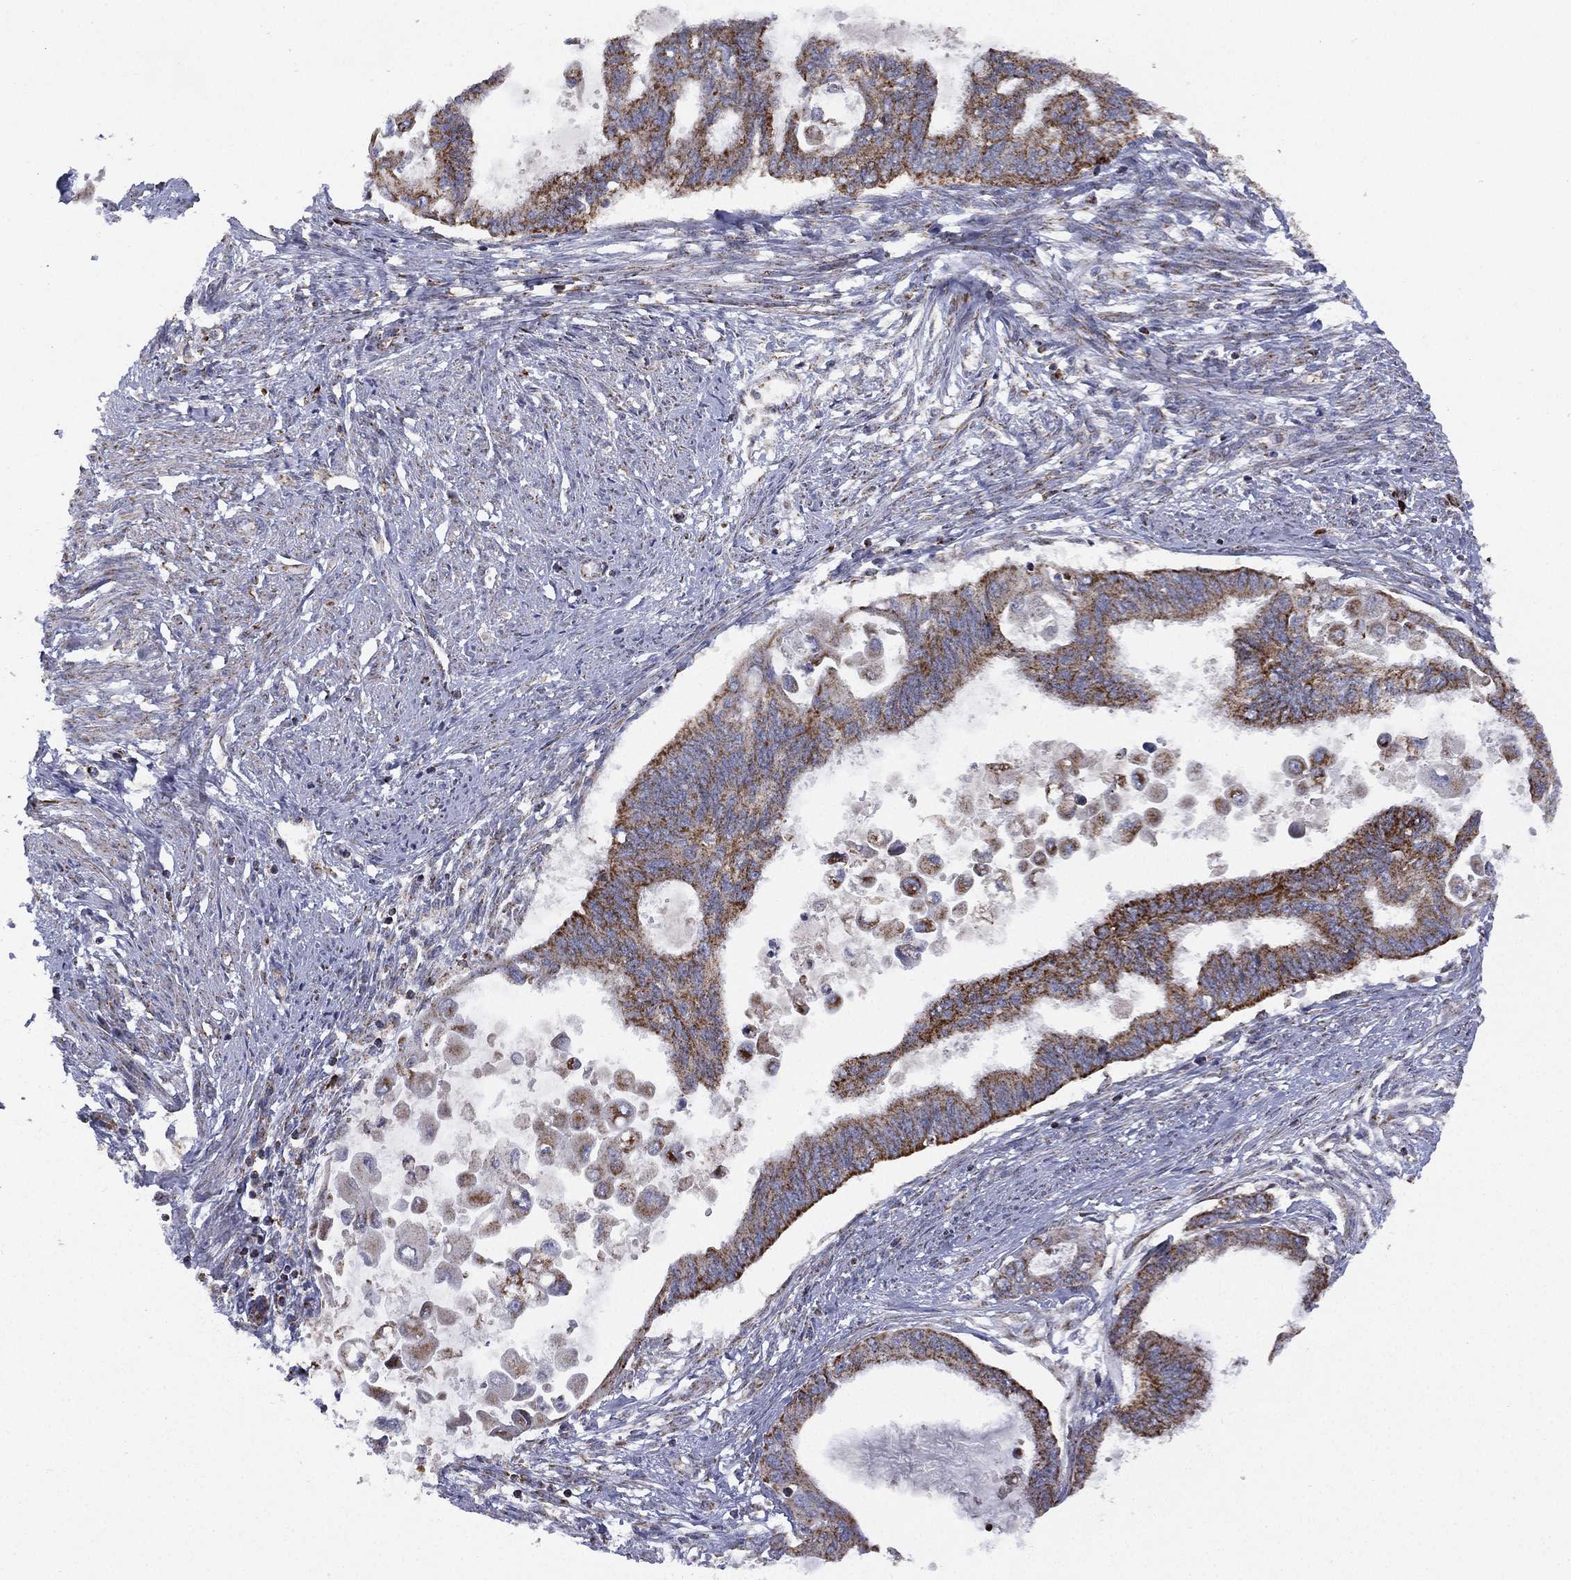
{"staining": {"intensity": "strong", "quantity": "25%-75%", "location": "cytoplasmic/membranous"}, "tissue": "endometrial cancer", "cell_type": "Tumor cells", "image_type": "cancer", "snomed": [{"axis": "morphology", "description": "Adenocarcinoma, NOS"}, {"axis": "topography", "description": "Endometrium"}], "caption": "Brown immunohistochemical staining in endometrial adenocarcinoma reveals strong cytoplasmic/membranous staining in about 25%-75% of tumor cells.", "gene": "PPP2R5A", "patient": {"sex": "female", "age": 86}}